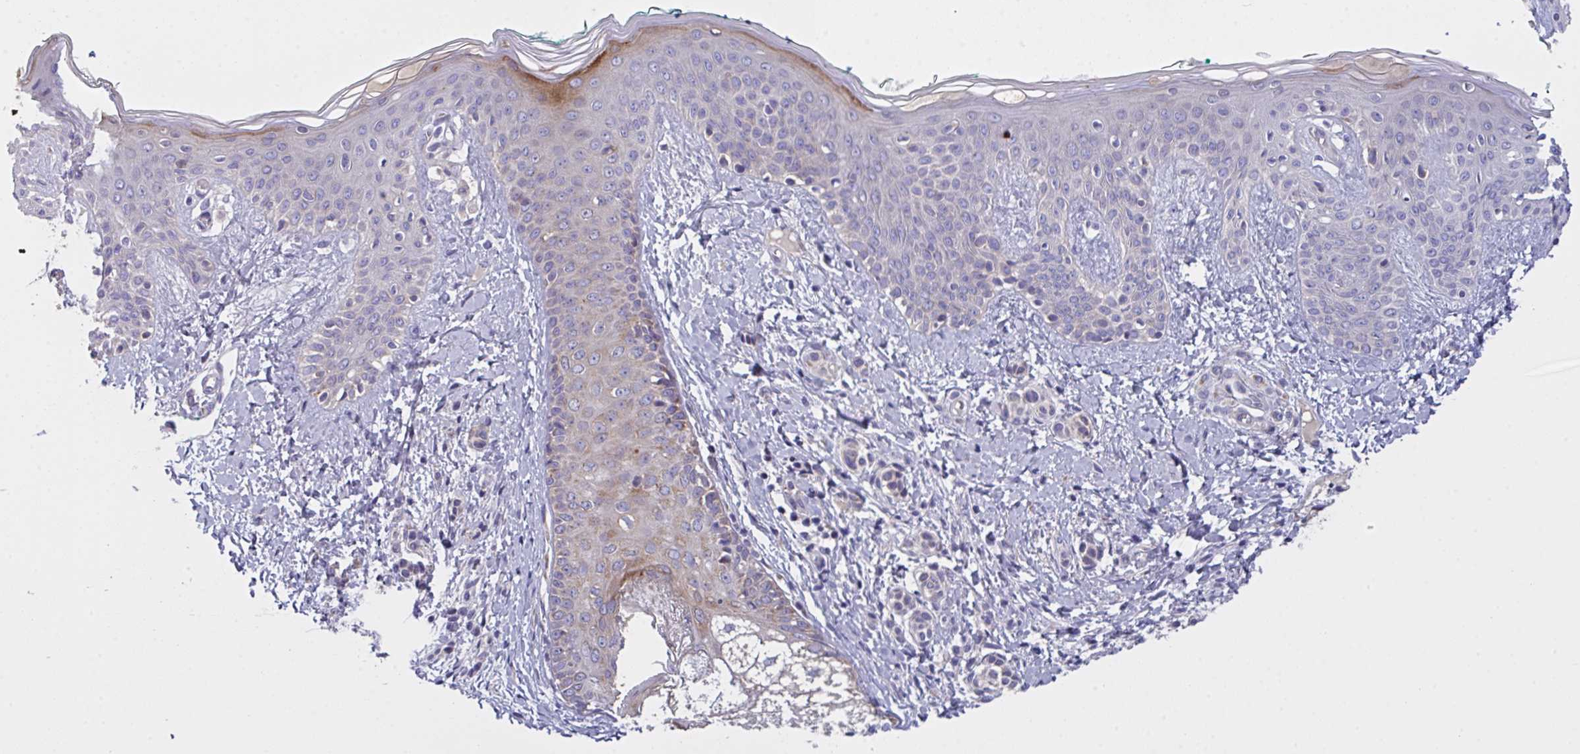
{"staining": {"intensity": "negative", "quantity": "none", "location": "none"}, "tissue": "skin", "cell_type": "Fibroblasts", "image_type": "normal", "snomed": [{"axis": "morphology", "description": "Normal tissue, NOS"}, {"axis": "topography", "description": "Skin"}], "caption": "Fibroblasts are negative for protein expression in normal human skin. Nuclei are stained in blue.", "gene": "MRPS2", "patient": {"sex": "male", "age": 16}}